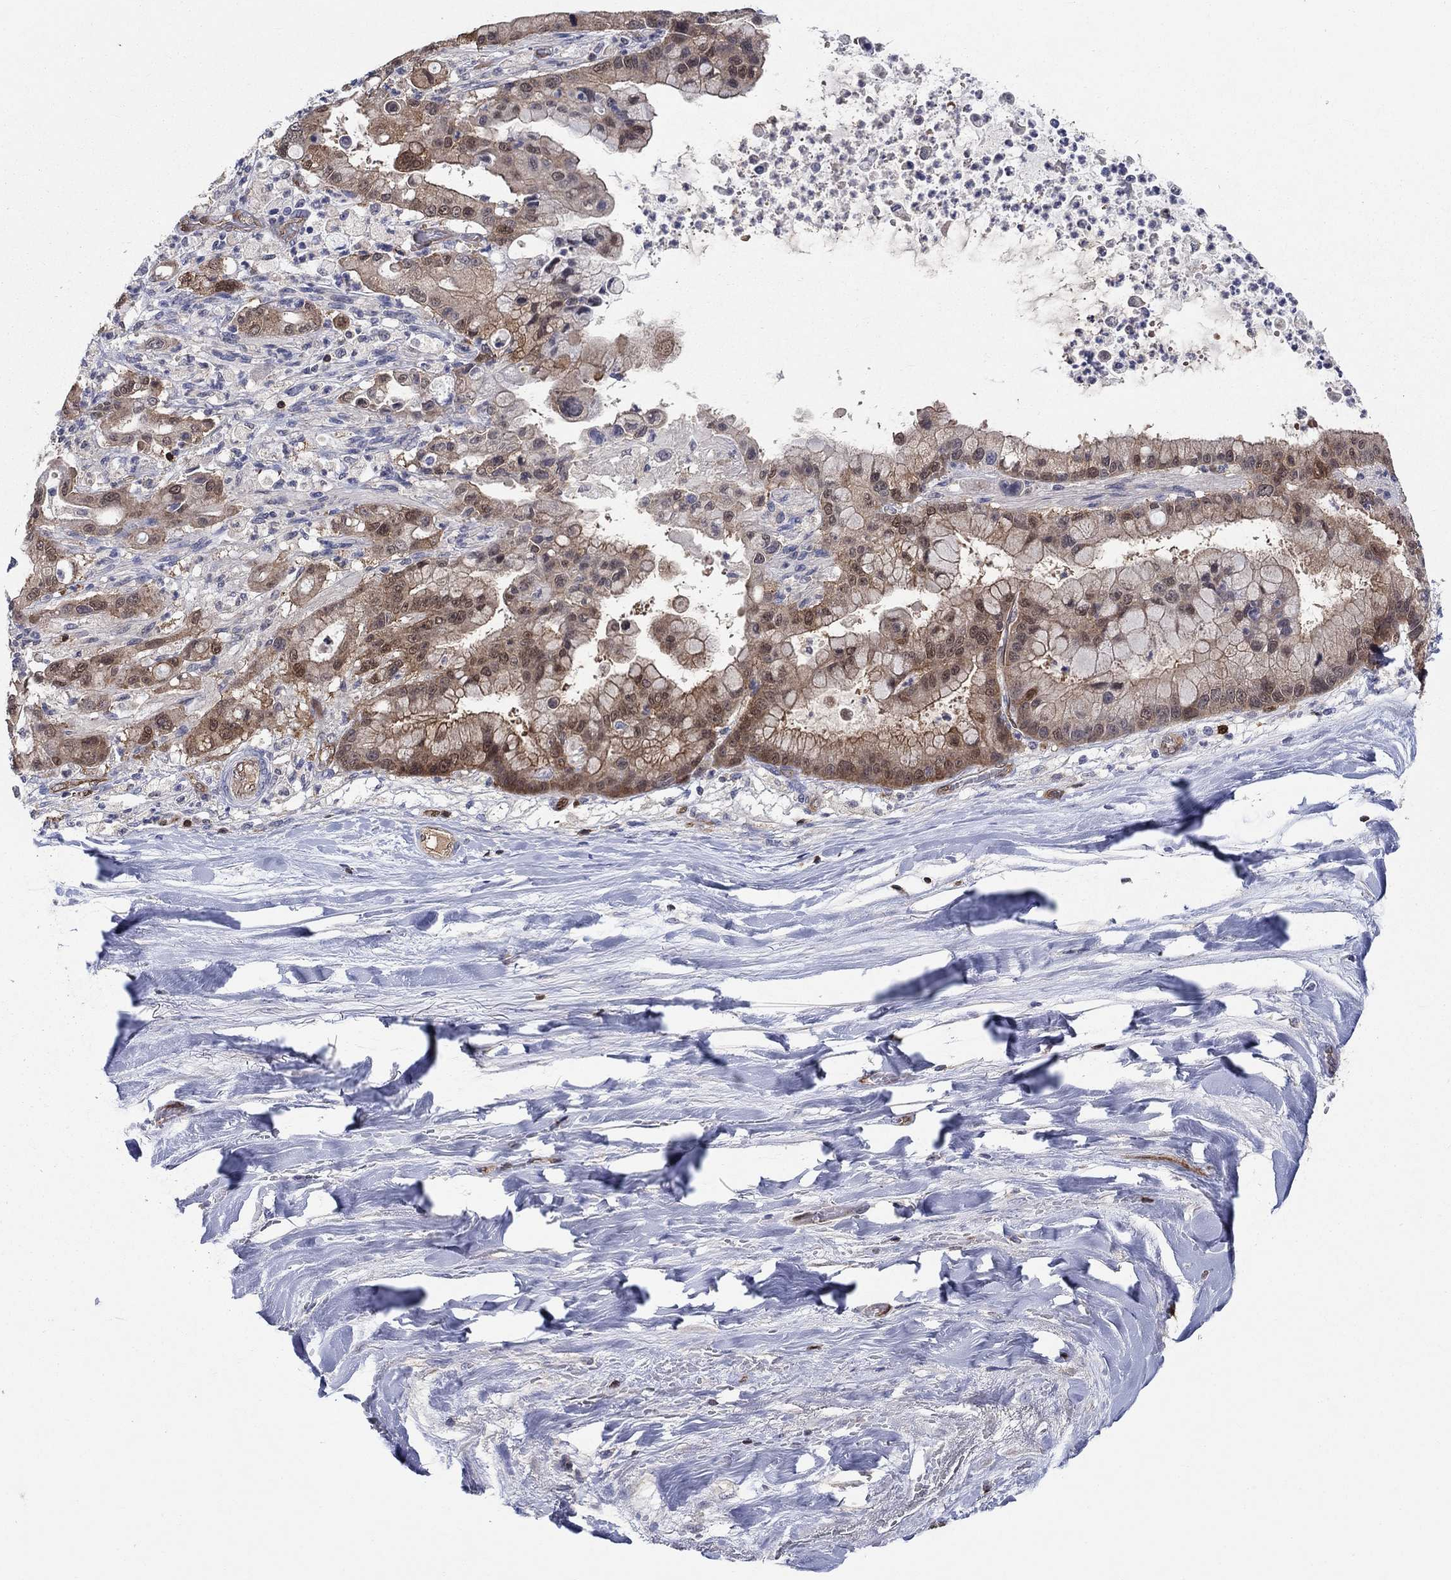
{"staining": {"intensity": "strong", "quantity": "<25%", "location": "cytoplasmic/membranous"}, "tissue": "liver cancer", "cell_type": "Tumor cells", "image_type": "cancer", "snomed": [{"axis": "morphology", "description": "Cholangiocarcinoma"}, {"axis": "topography", "description": "Liver"}], "caption": "Immunohistochemical staining of human liver cancer (cholangiocarcinoma) demonstrates medium levels of strong cytoplasmic/membranous protein expression in about <25% of tumor cells.", "gene": "AGFG2", "patient": {"sex": "female", "age": 54}}